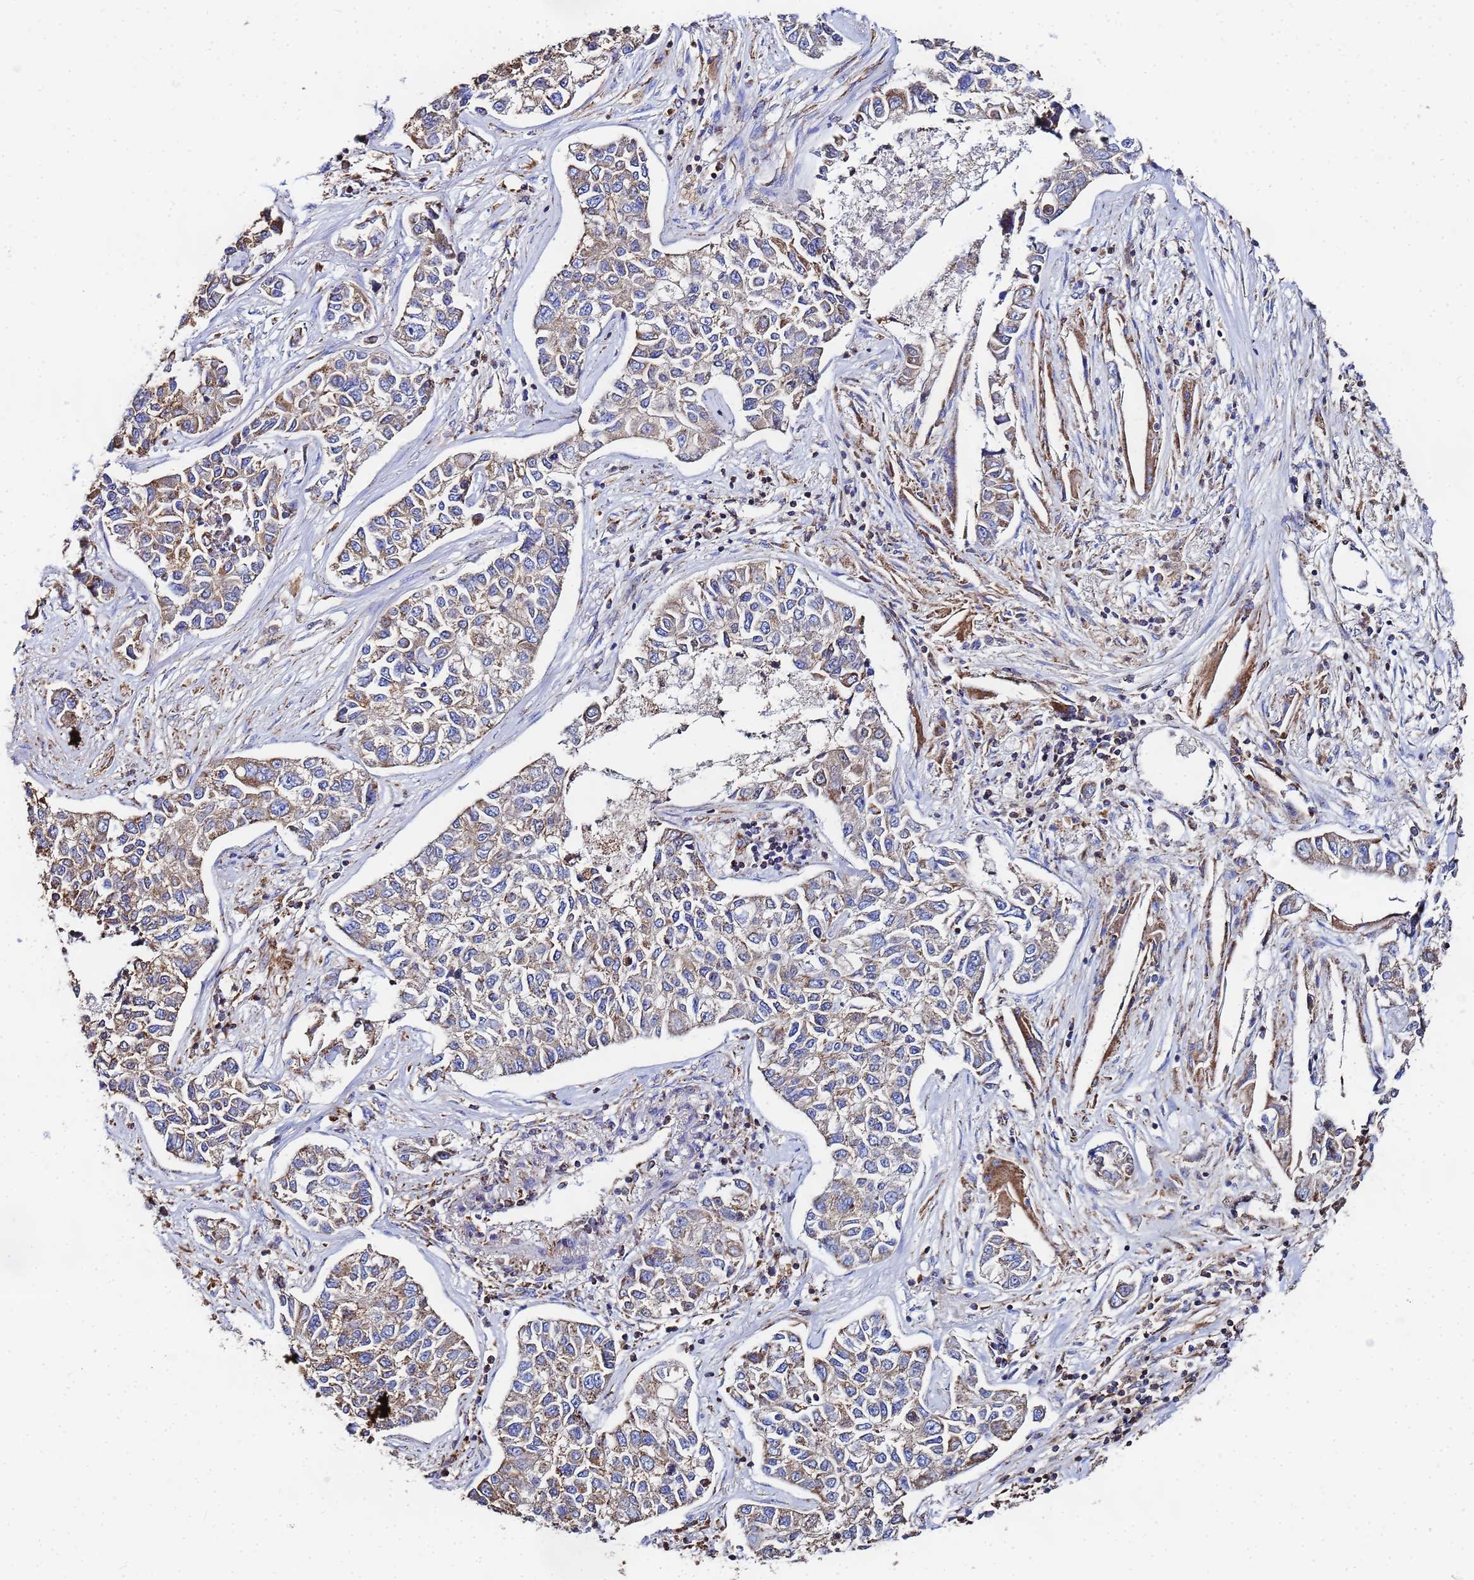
{"staining": {"intensity": "moderate", "quantity": ">75%", "location": "cytoplasmic/membranous"}, "tissue": "lung cancer", "cell_type": "Tumor cells", "image_type": "cancer", "snomed": [{"axis": "morphology", "description": "Adenocarcinoma, NOS"}, {"axis": "topography", "description": "Lung"}], "caption": "Immunohistochemistry image of lung cancer stained for a protein (brown), which shows medium levels of moderate cytoplasmic/membranous positivity in approximately >75% of tumor cells.", "gene": "GLUD1", "patient": {"sex": "male", "age": 49}}